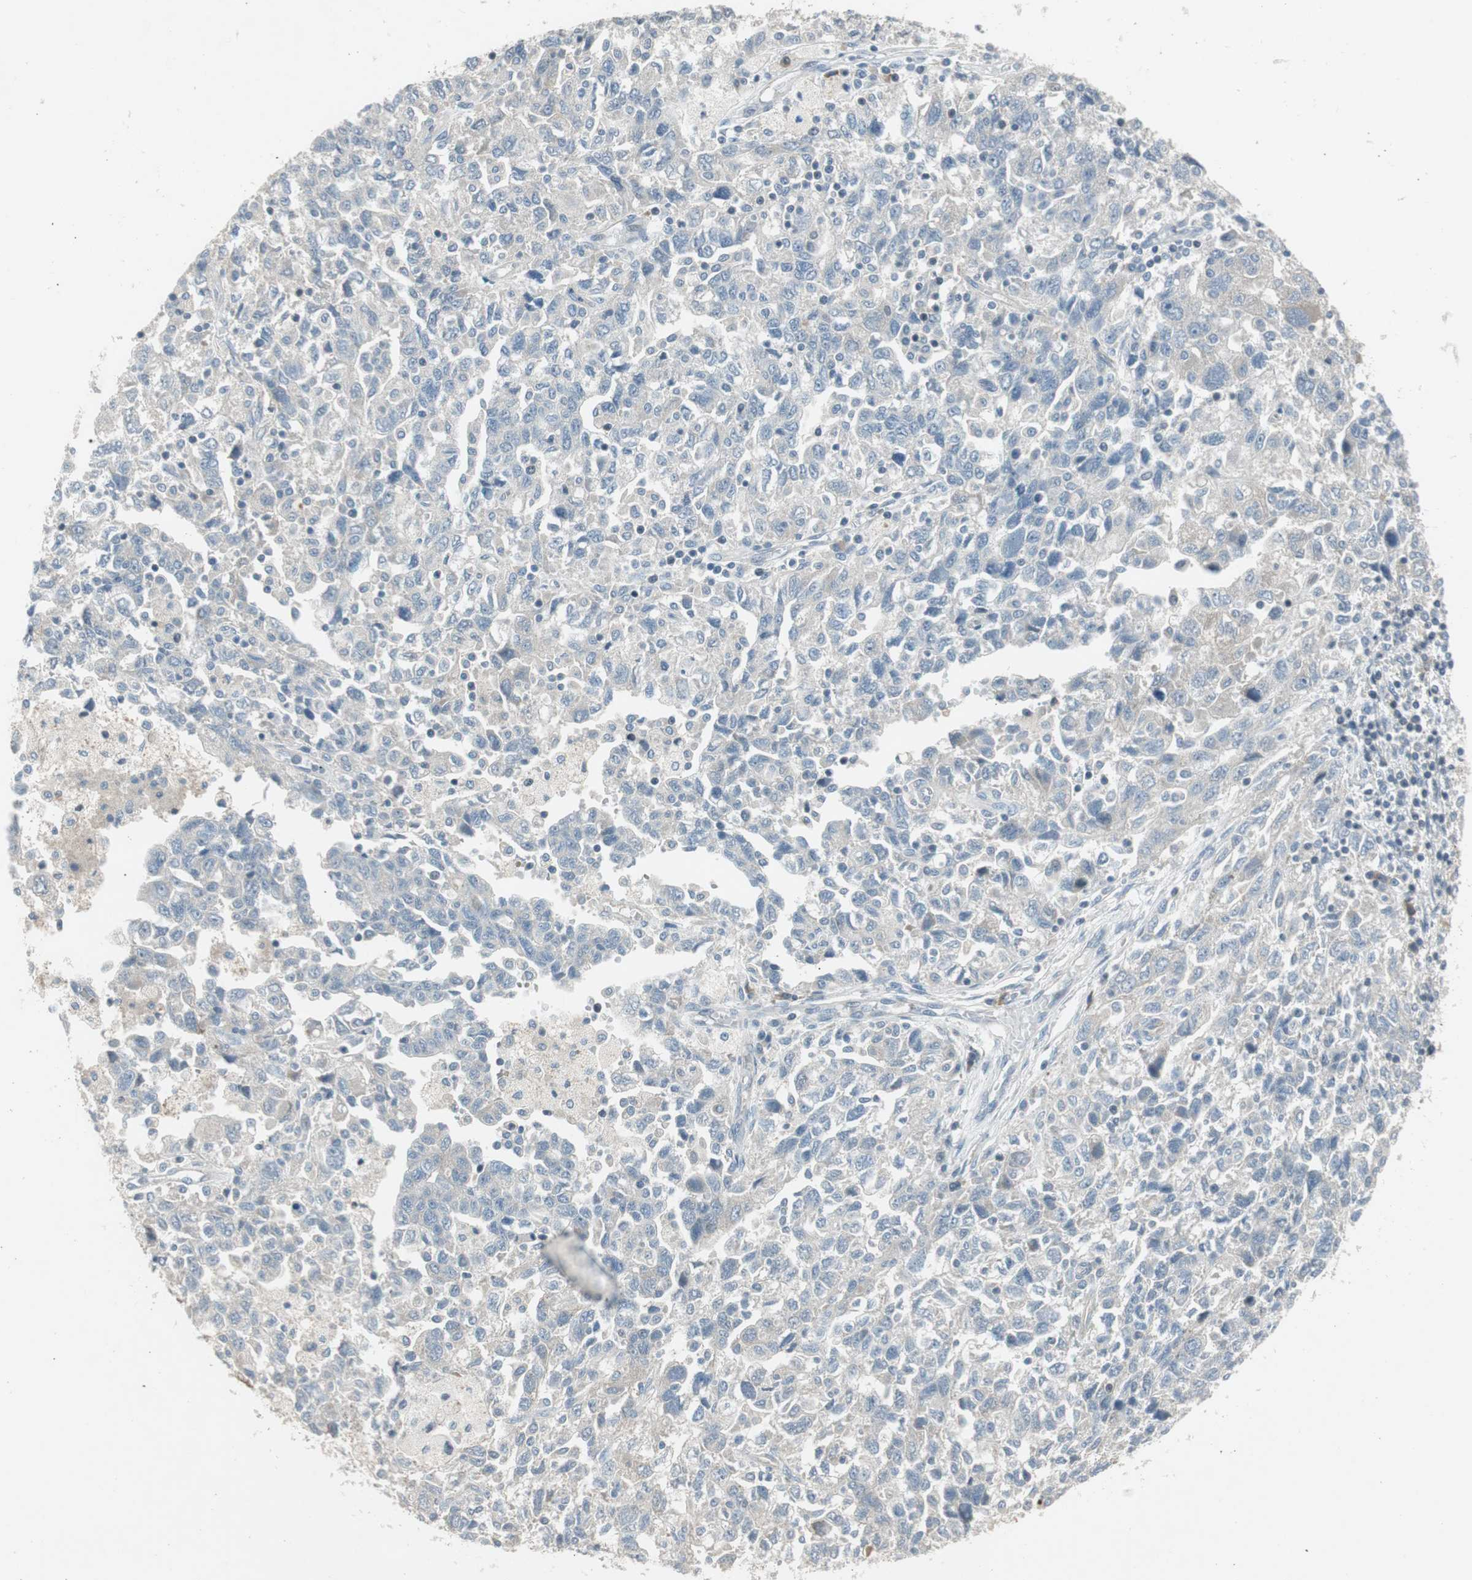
{"staining": {"intensity": "negative", "quantity": "none", "location": "none"}, "tissue": "ovarian cancer", "cell_type": "Tumor cells", "image_type": "cancer", "snomed": [{"axis": "morphology", "description": "Carcinoma, NOS"}, {"axis": "morphology", "description": "Cystadenocarcinoma, serous, NOS"}, {"axis": "topography", "description": "Ovary"}], "caption": "Human ovarian carcinoma stained for a protein using IHC demonstrates no staining in tumor cells.", "gene": "PANK2", "patient": {"sex": "female", "age": 69}}